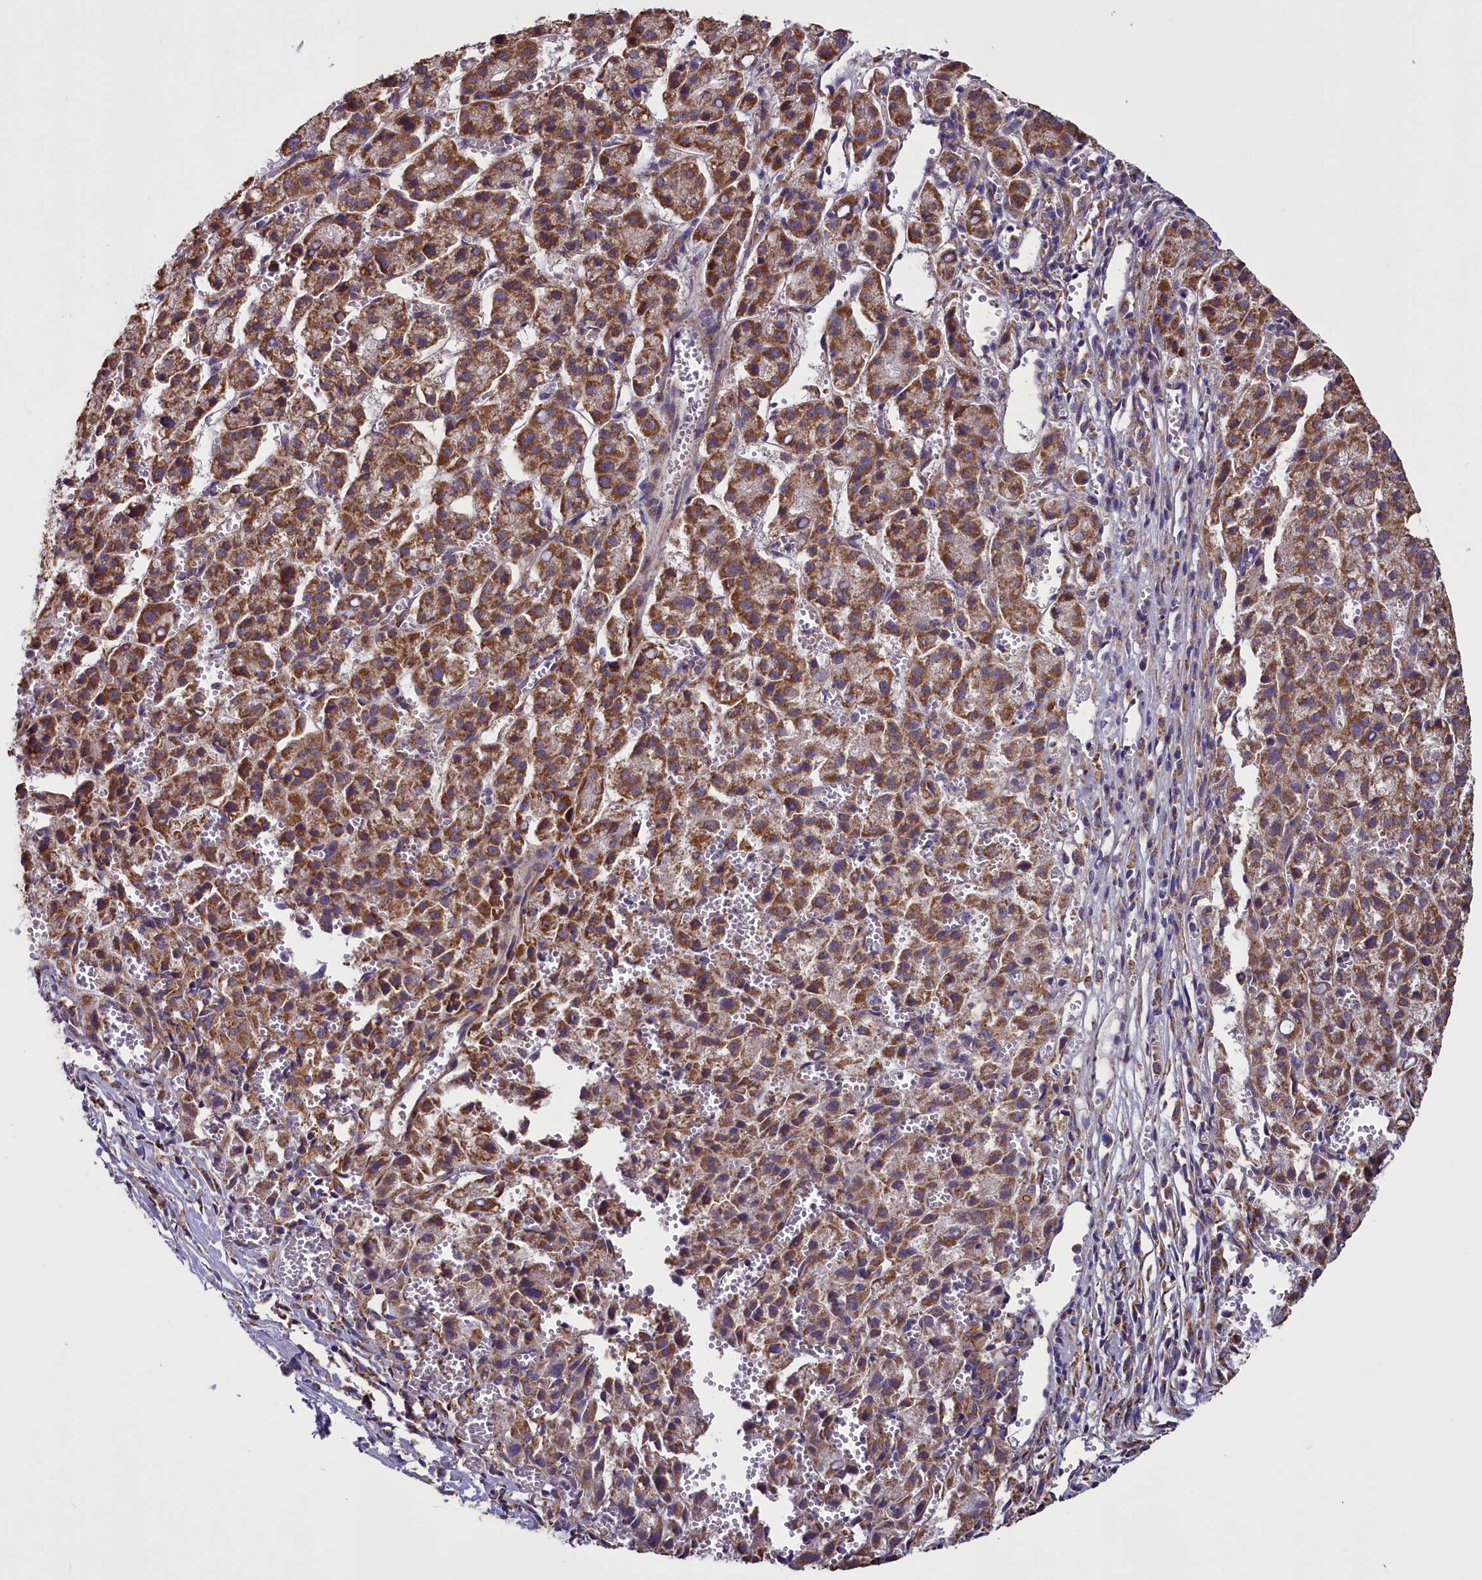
{"staining": {"intensity": "moderate", "quantity": ">75%", "location": "cytoplasmic/membranous"}, "tissue": "liver cancer", "cell_type": "Tumor cells", "image_type": "cancer", "snomed": [{"axis": "morphology", "description": "Carcinoma, Hepatocellular, NOS"}, {"axis": "topography", "description": "Liver"}], "caption": "A high-resolution micrograph shows IHC staining of liver hepatocellular carcinoma, which shows moderate cytoplasmic/membranous staining in about >75% of tumor cells.", "gene": "ACAD8", "patient": {"sex": "female", "age": 58}}